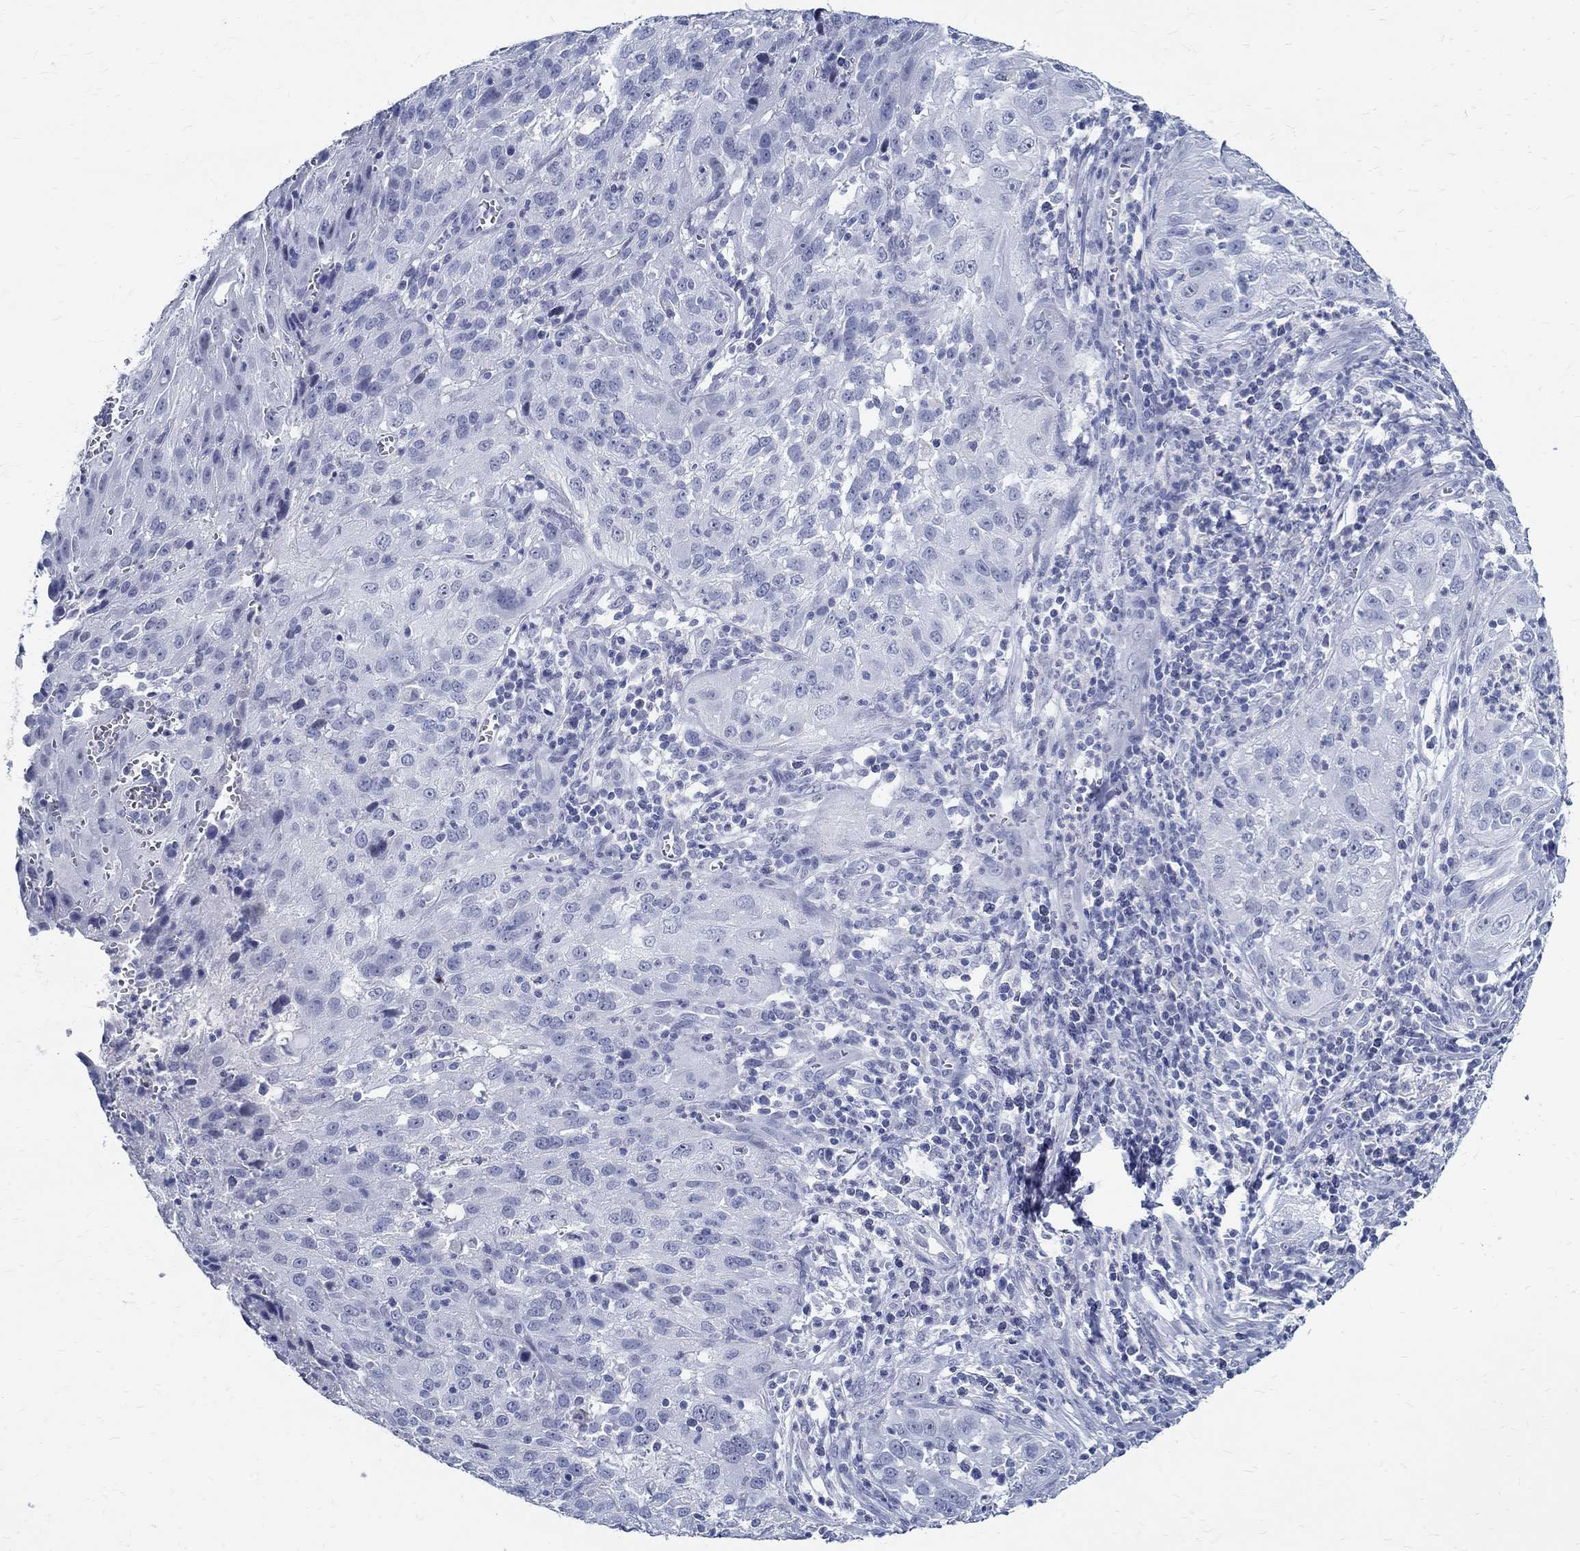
{"staining": {"intensity": "negative", "quantity": "none", "location": "none"}, "tissue": "cervical cancer", "cell_type": "Tumor cells", "image_type": "cancer", "snomed": [{"axis": "morphology", "description": "Squamous cell carcinoma, NOS"}, {"axis": "topography", "description": "Cervix"}], "caption": "There is no significant positivity in tumor cells of cervical cancer.", "gene": "BSPRY", "patient": {"sex": "female", "age": 32}}